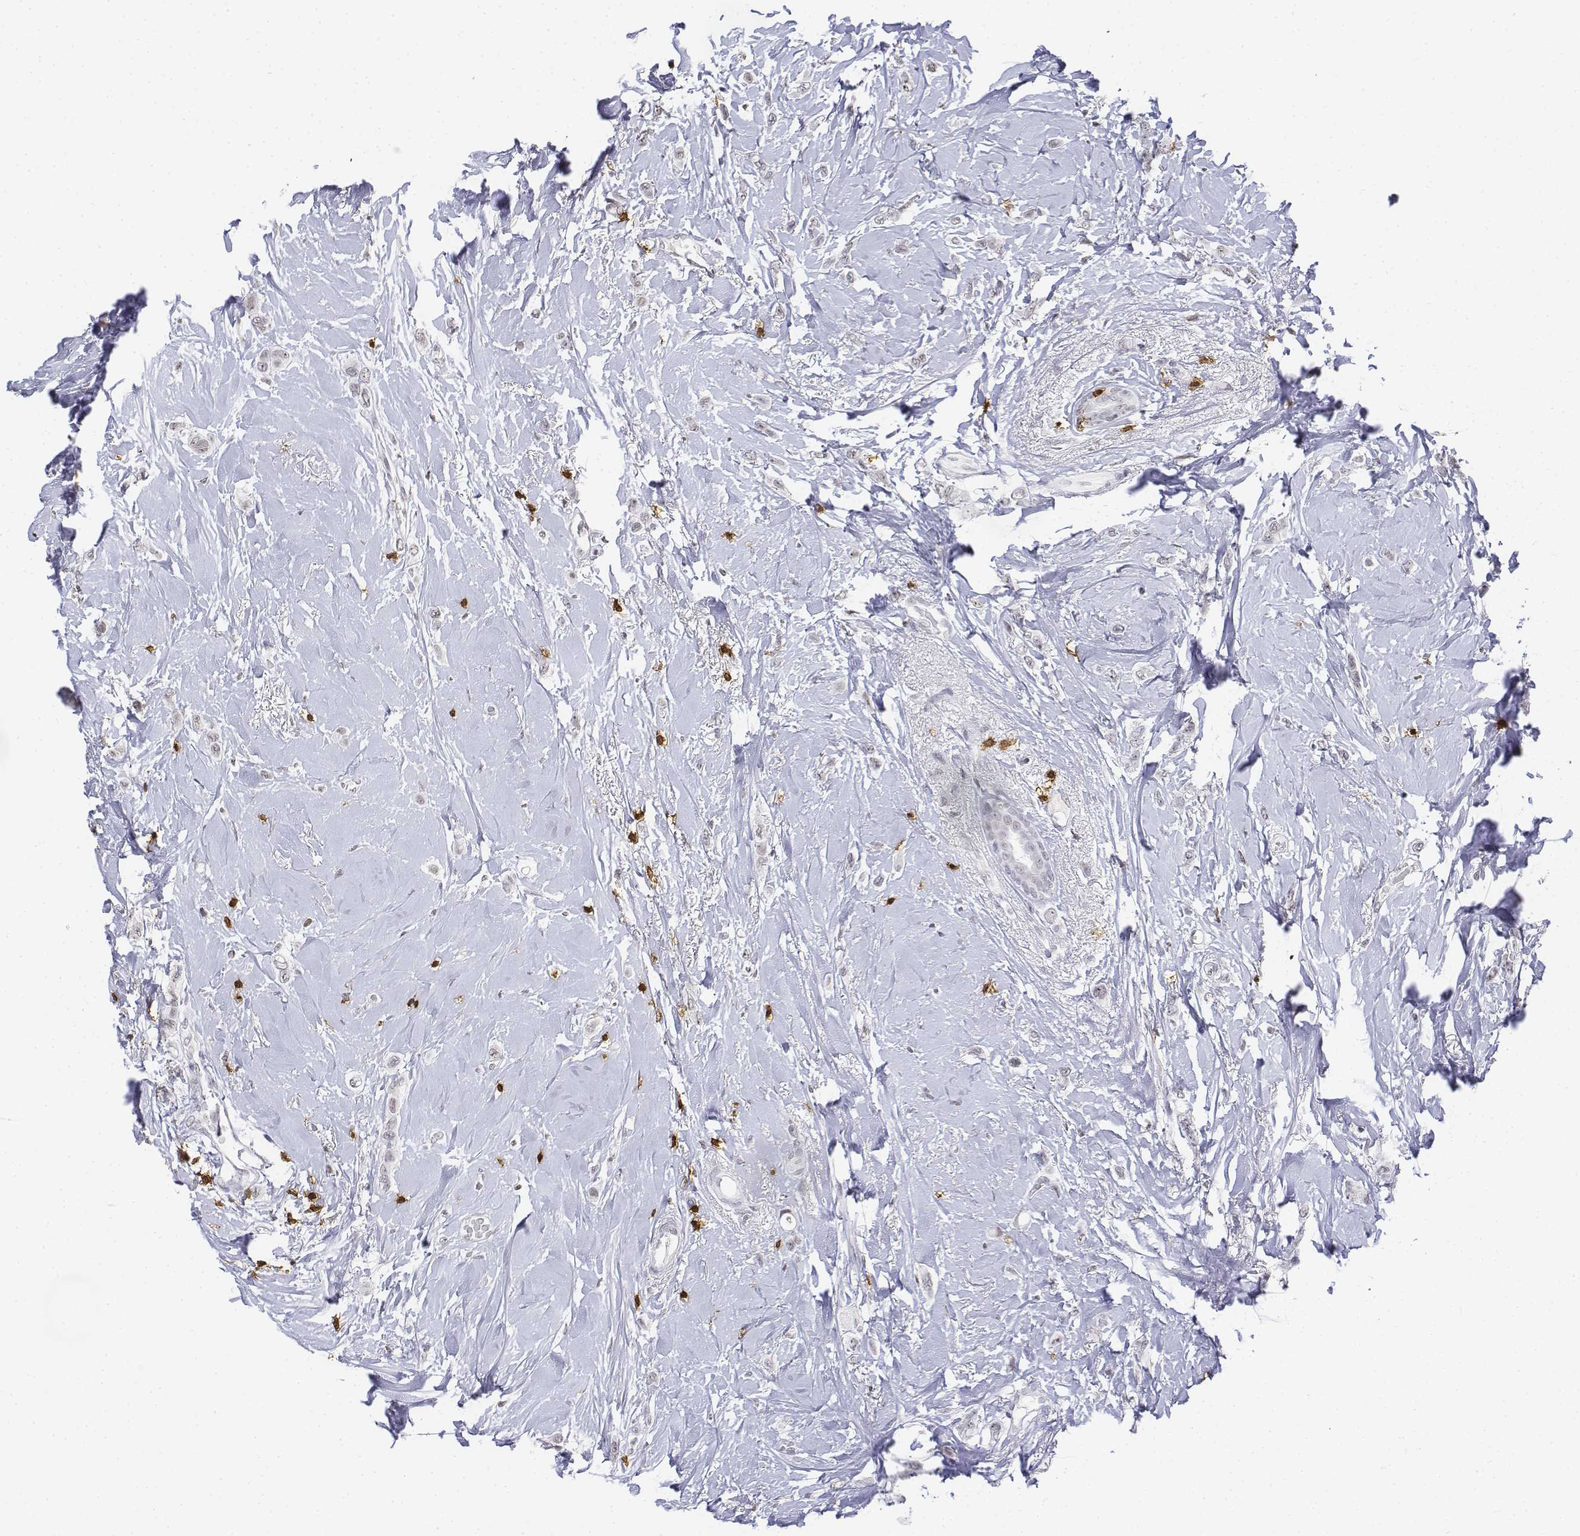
{"staining": {"intensity": "negative", "quantity": "none", "location": "none"}, "tissue": "breast cancer", "cell_type": "Tumor cells", "image_type": "cancer", "snomed": [{"axis": "morphology", "description": "Lobular carcinoma"}, {"axis": "topography", "description": "Breast"}], "caption": "The micrograph reveals no significant expression in tumor cells of breast cancer (lobular carcinoma). (Stains: DAB immunohistochemistry (IHC) with hematoxylin counter stain, Microscopy: brightfield microscopy at high magnification).", "gene": "CD3E", "patient": {"sex": "female", "age": 66}}